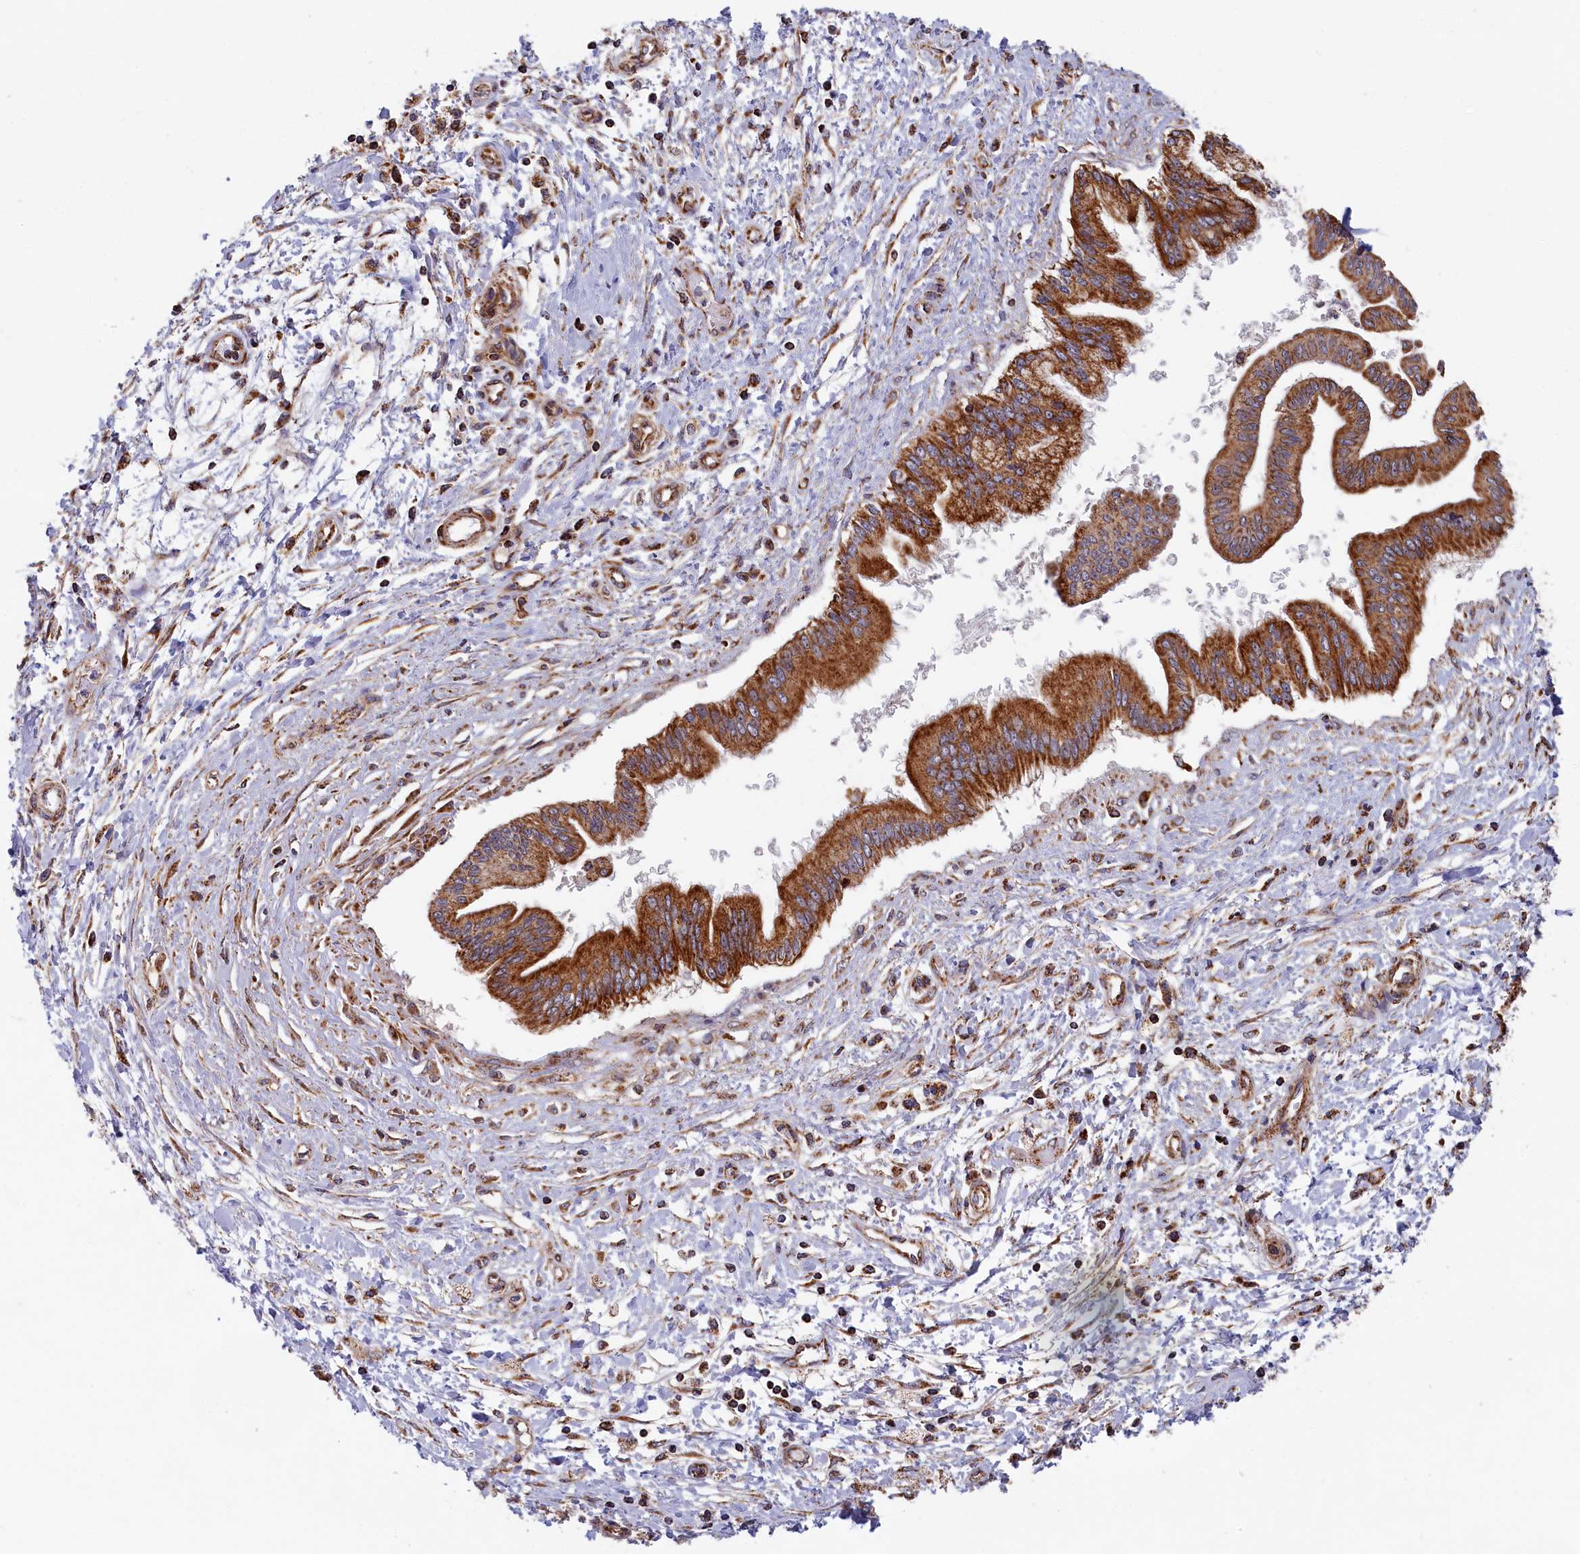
{"staining": {"intensity": "strong", "quantity": ">75%", "location": "cytoplasmic/membranous"}, "tissue": "pancreatic cancer", "cell_type": "Tumor cells", "image_type": "cancer", "snomed": [{"axis": "morphology", "description": "Adenocarcinoma, NOS"}, {"axis": "topography", "description": "Pancreas"}], "caption": "Adenocarcinoma (pancreatic) stained for a protein (brown) exhibits strong cytoplasmic/membranous positive positivity in about >75% of tumor cells.", "gene": "MACROD1", "patient": {"sex": "male", "age": 46}}